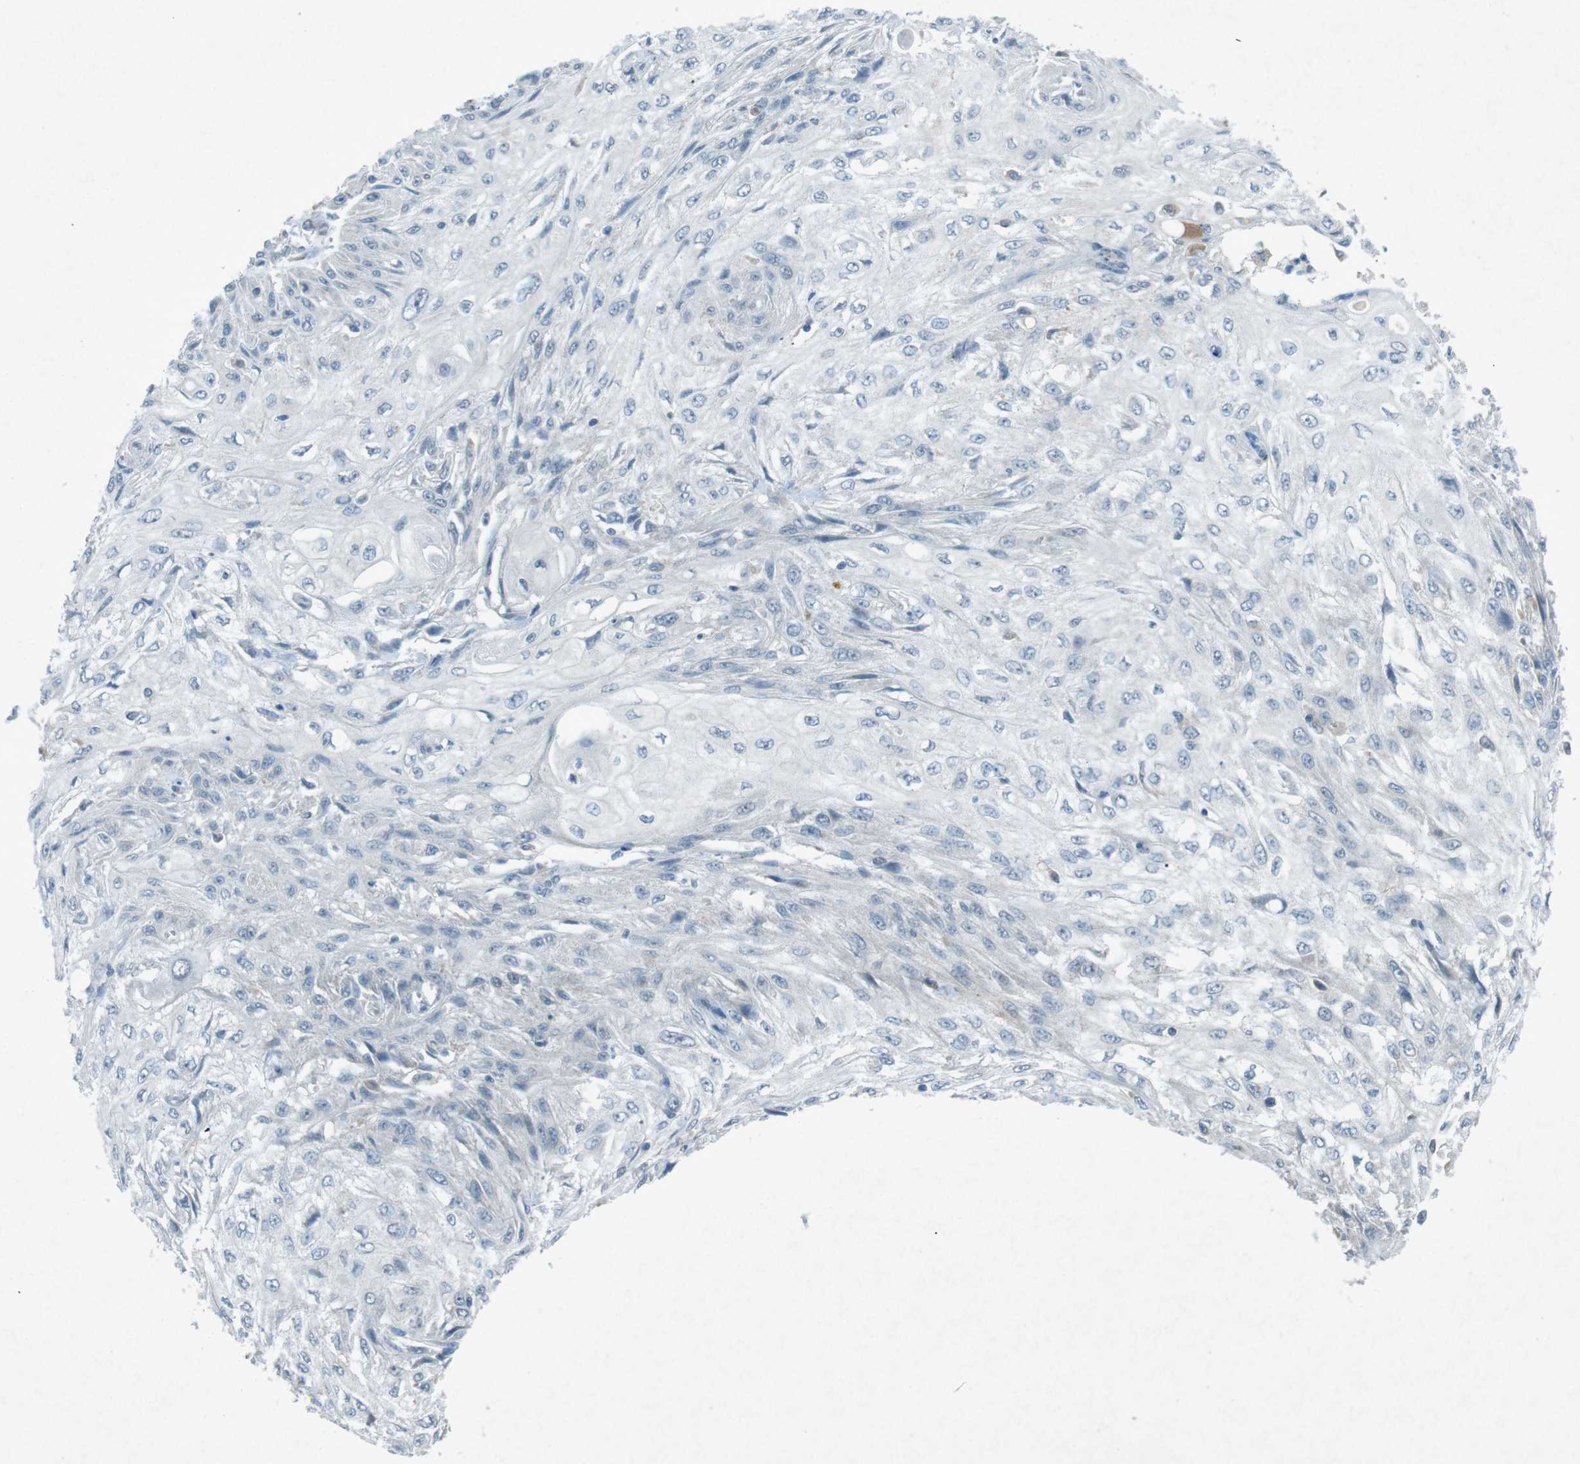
{"staining": {"intensity": "negative", "quantity": "none", "location": "none"}, "tissue": "skin cancer", "cell_type": "Tumor cells", "image_type": "cancer", "snomed": [{"axis": "morphology", "description": "Squamous cell carcinoma, NOS"}, {"axis": "topography", "description": "Skin"}], "caption": "This micrograph is of skin cancer stained with IHC to label a protein in brown with the nuclei are counter-stained blue. There is no positivity in tumor cells.", "gene": "FCRLA", "patient": {"sex": "male", "age": 75}}